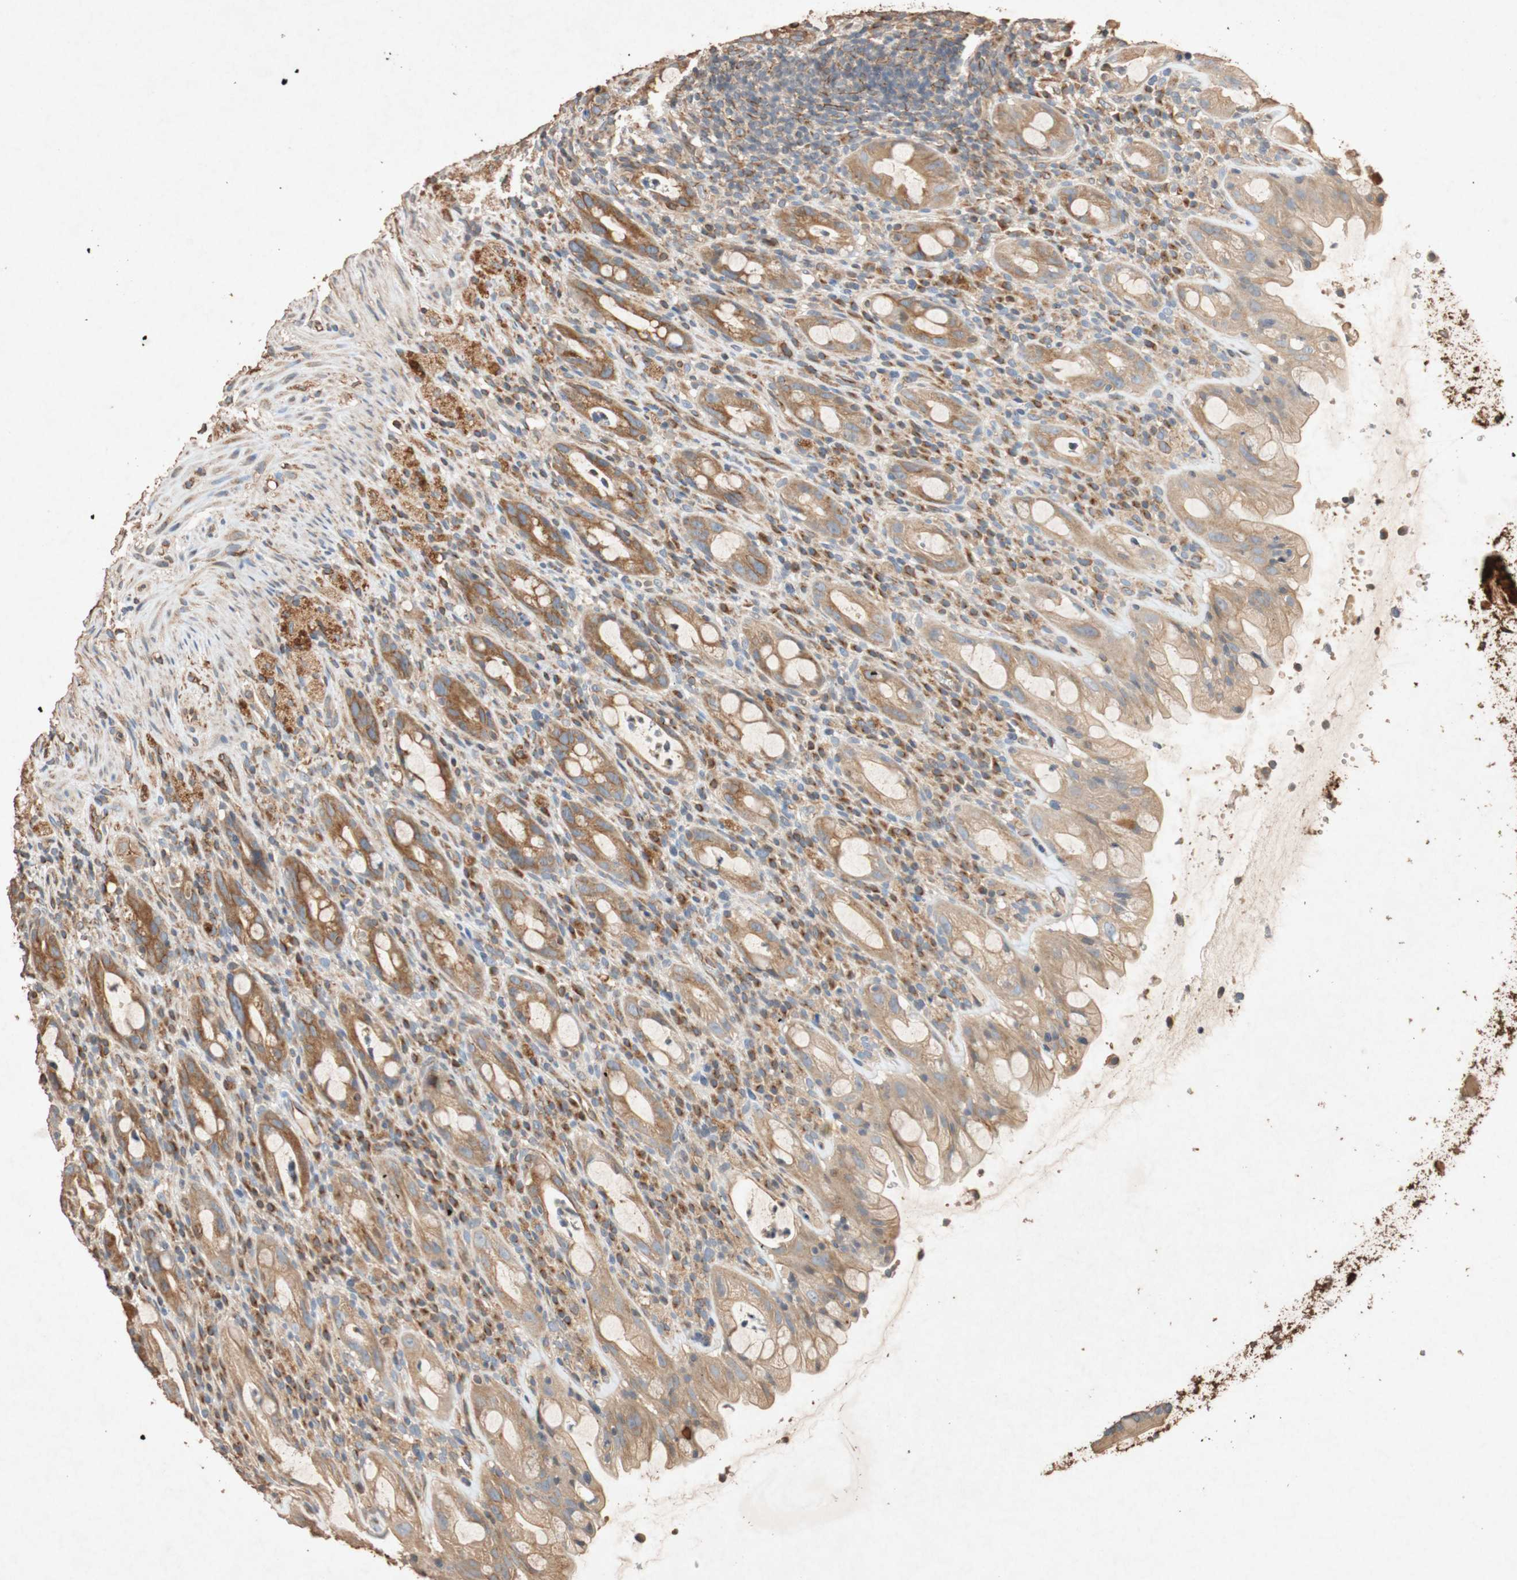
{"staining": {"intensity": "moderate", "quantity": ">75%", "location": "cytoplasmic/membranous"}, "tissue": "rectum", "cell_type": "Glandular cells", "image_type": "normal", "snomed": [{"axis": "morphology", "description": "Normal tissue, NOS"}, {"axis": "topography", "description": "Rectum"}], "caption": "Rectum was stained to show a protein in brown. There is medium levels of moderate cytoplasmic/membranous staining in approximately >75% of glandular cells. (IHC, brightfield microscopy, high magnification).", "gene": "TUBB", "patient": {"sex": "male", "age": 44}}